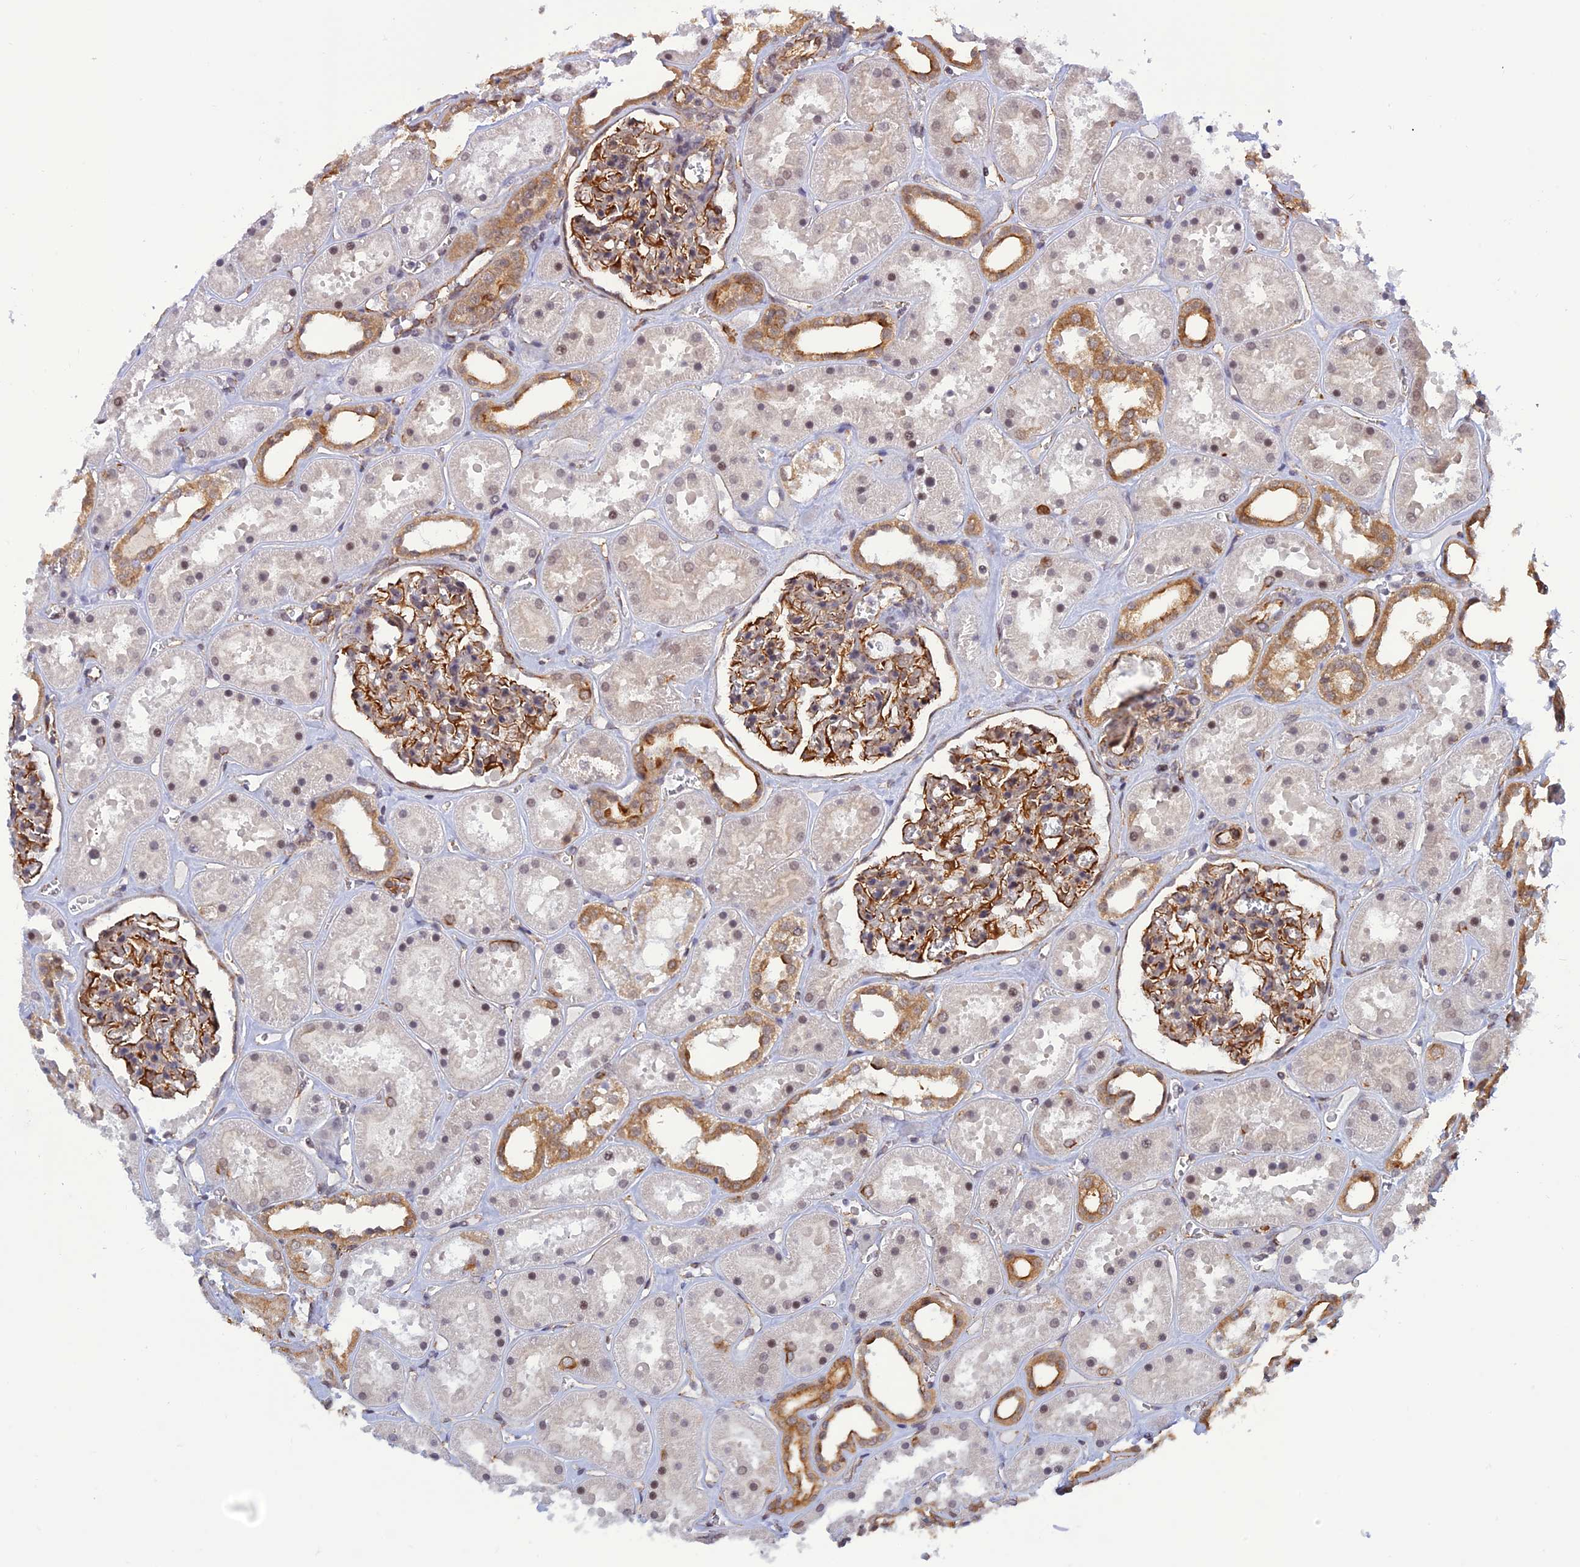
{"staining": {"intensity": "moderate", "quantity": "25%-75%", "location": "cytoplasmic/membranous,nuclear"}, "tissue": "kidney", "cell_type": "Cells in glomeruli", "image_type": "normal", "snomed": [{"axis": "morphology", "description": "Normal tissue, NOS"}, {"axis": "topography", "description": "Kidney"}], "caption": "This is a micrograph of immunohistochemistry (IHC) staining of unremarkable kidney, which shows moderate positivity in the cytoplasmic/membranous,nuclear of cells in glomeruli.", "gene": "PAGR1", "patient": {"sex": "female", "age": 41}}